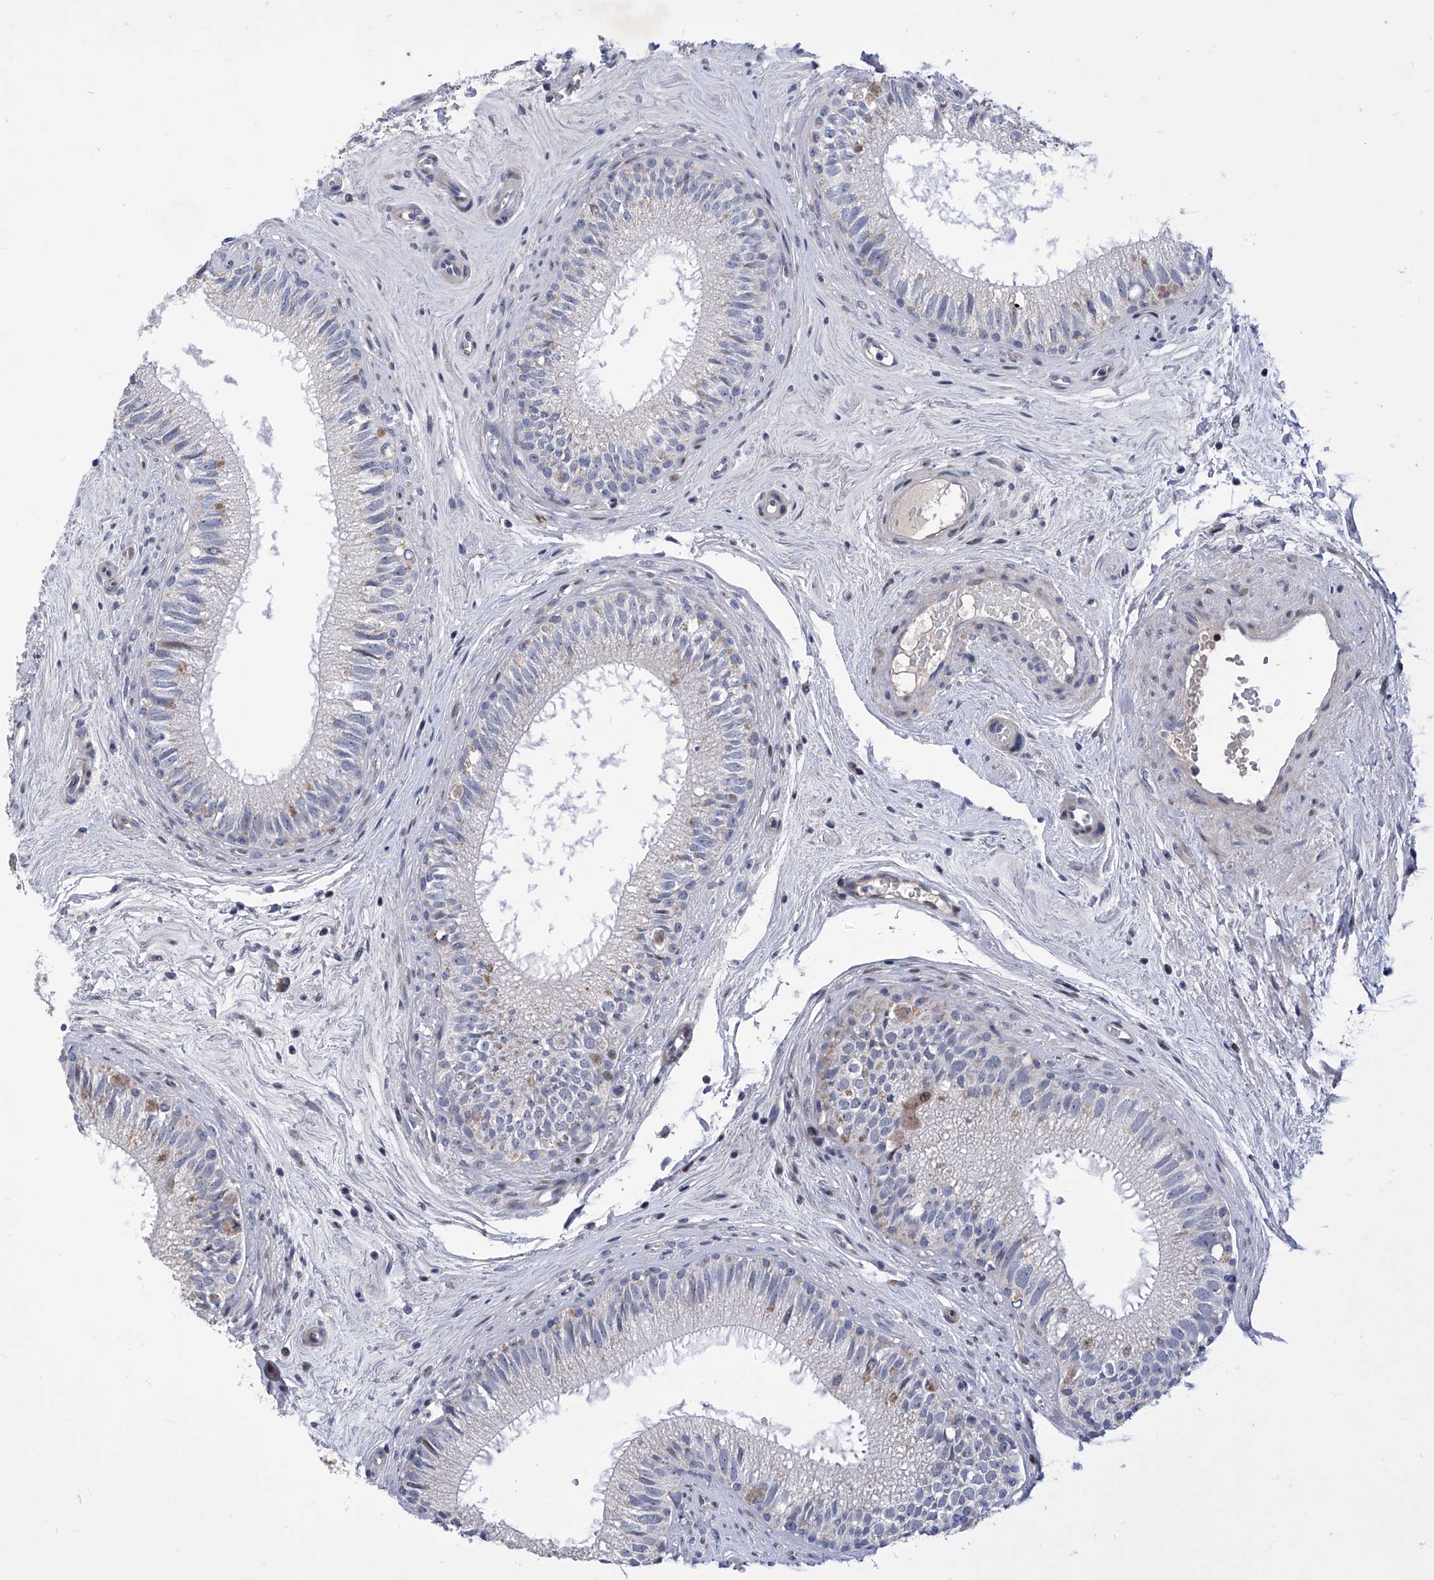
{"staining": {"intensity": "weak", "quantity": "<25%", "location": "nuclear"}, "tissue": "epididymis", "cell_type": "Glandular cells", "image_type": "normal", "snomed": [{"axis": "morphology", "description": "Normal tissue, NOS"}, {"axis": "topography", "description": "Epididymis"}], "caption": "This is a micrograph of IHC staining of benign epididymis, which shows no staining in glandular cells.", "gene": "NUFIP1", "patient": {"sex": "male", "age": 71}}